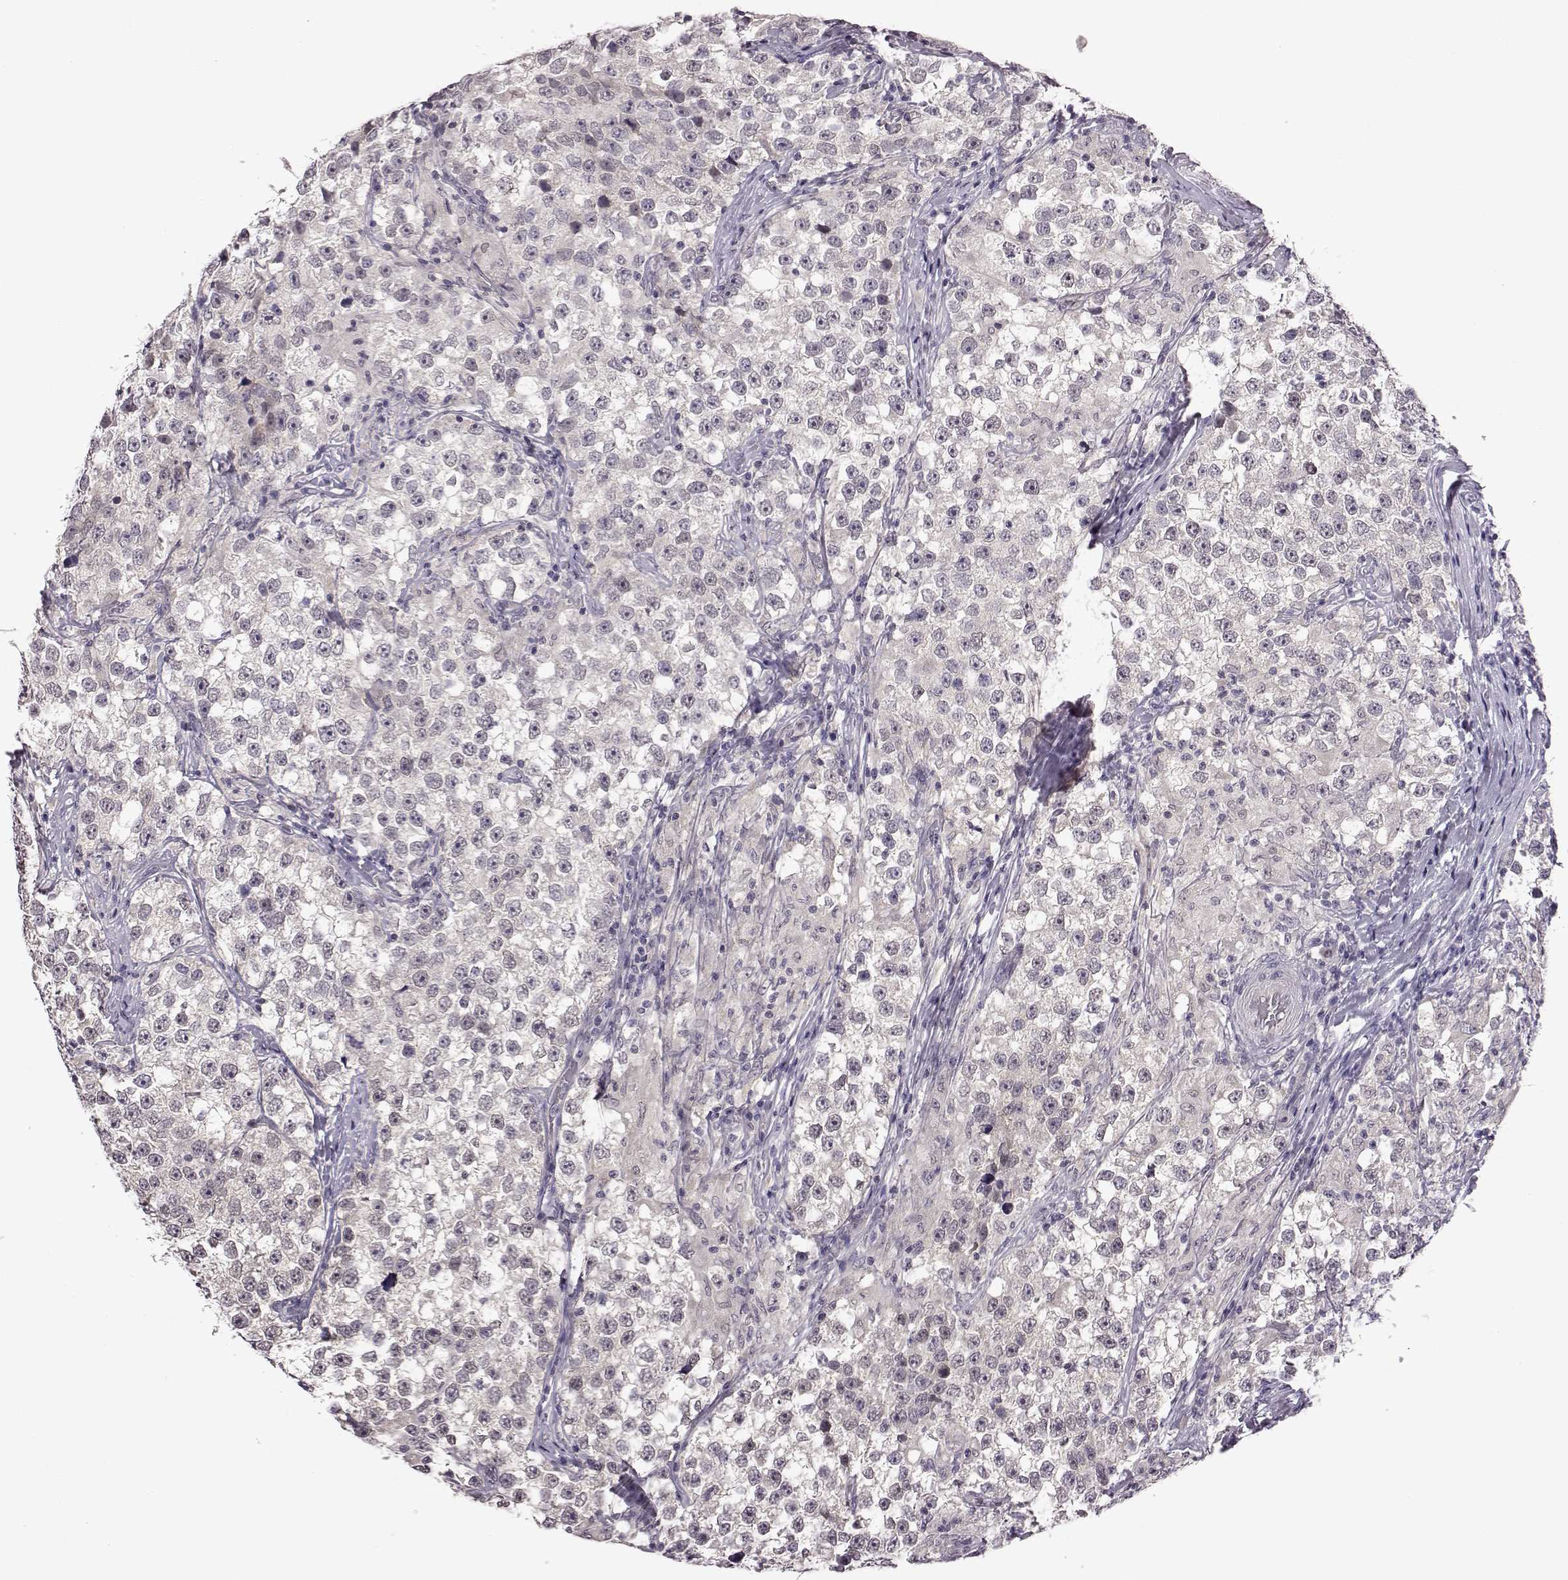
{"staining": {"intensity": "negative", "quantity": "none", "location": "none"}, "tissue": "testis cancer", "cell_type": "Tumor cells", "image_type": "cancer", "snomed": [{"axis": "morphology", "description": "Seminoma, NOS"}, {"axis": "topography", "description": "Testis"}], "caption": "Micrograph shows no significant protein staining in tumor cells of testis cancer. (Immunohistochemistry (ihc), brightfield microscopy, high magnification).", "gene": "C10orf62", "patient": {"sex": "male", "age": 46}}